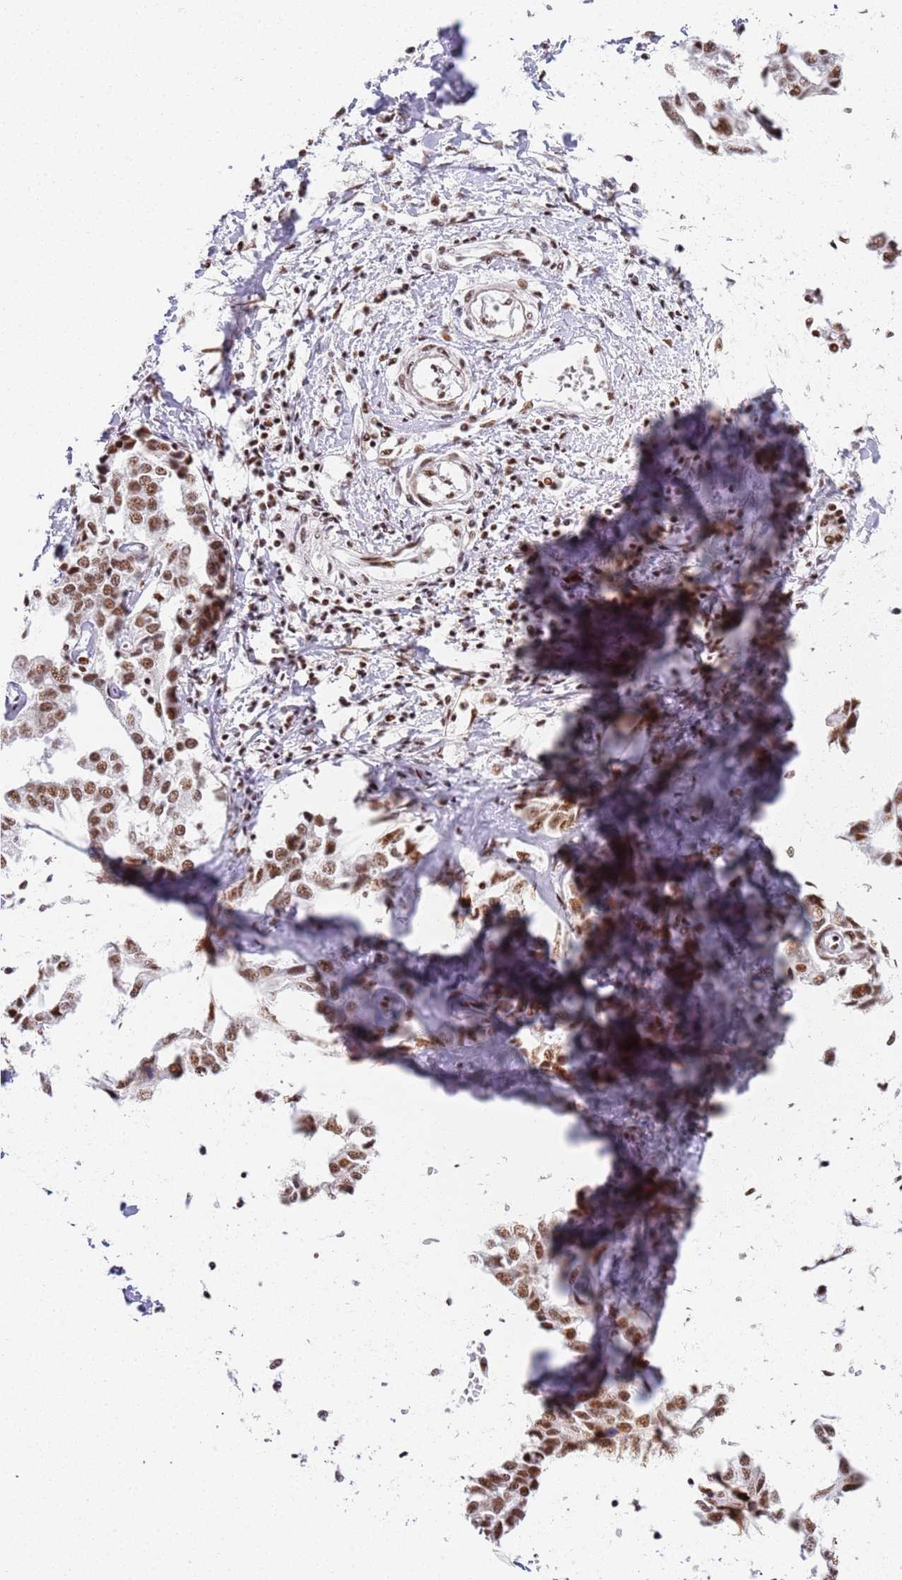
{"staining": {"intensity": "strong", "quantity": ">75%", "location": "nuclear"}, "tissue": "liver cancer", "cell_type": "Tumor cells", "image_type": "cancer", "snomed": [{"axis": "morphology", "description": "Cholangiocarcinoma"}, {"axis": "topography", "description": "Liver"}], "caption": "Human liver cancer stained for a protein (brown) shows strong nuclear positive positivity in approximately >75% of tumor cells.", "gene": "AKAP8L", "patient": {"sex": "male", "age": 59}}